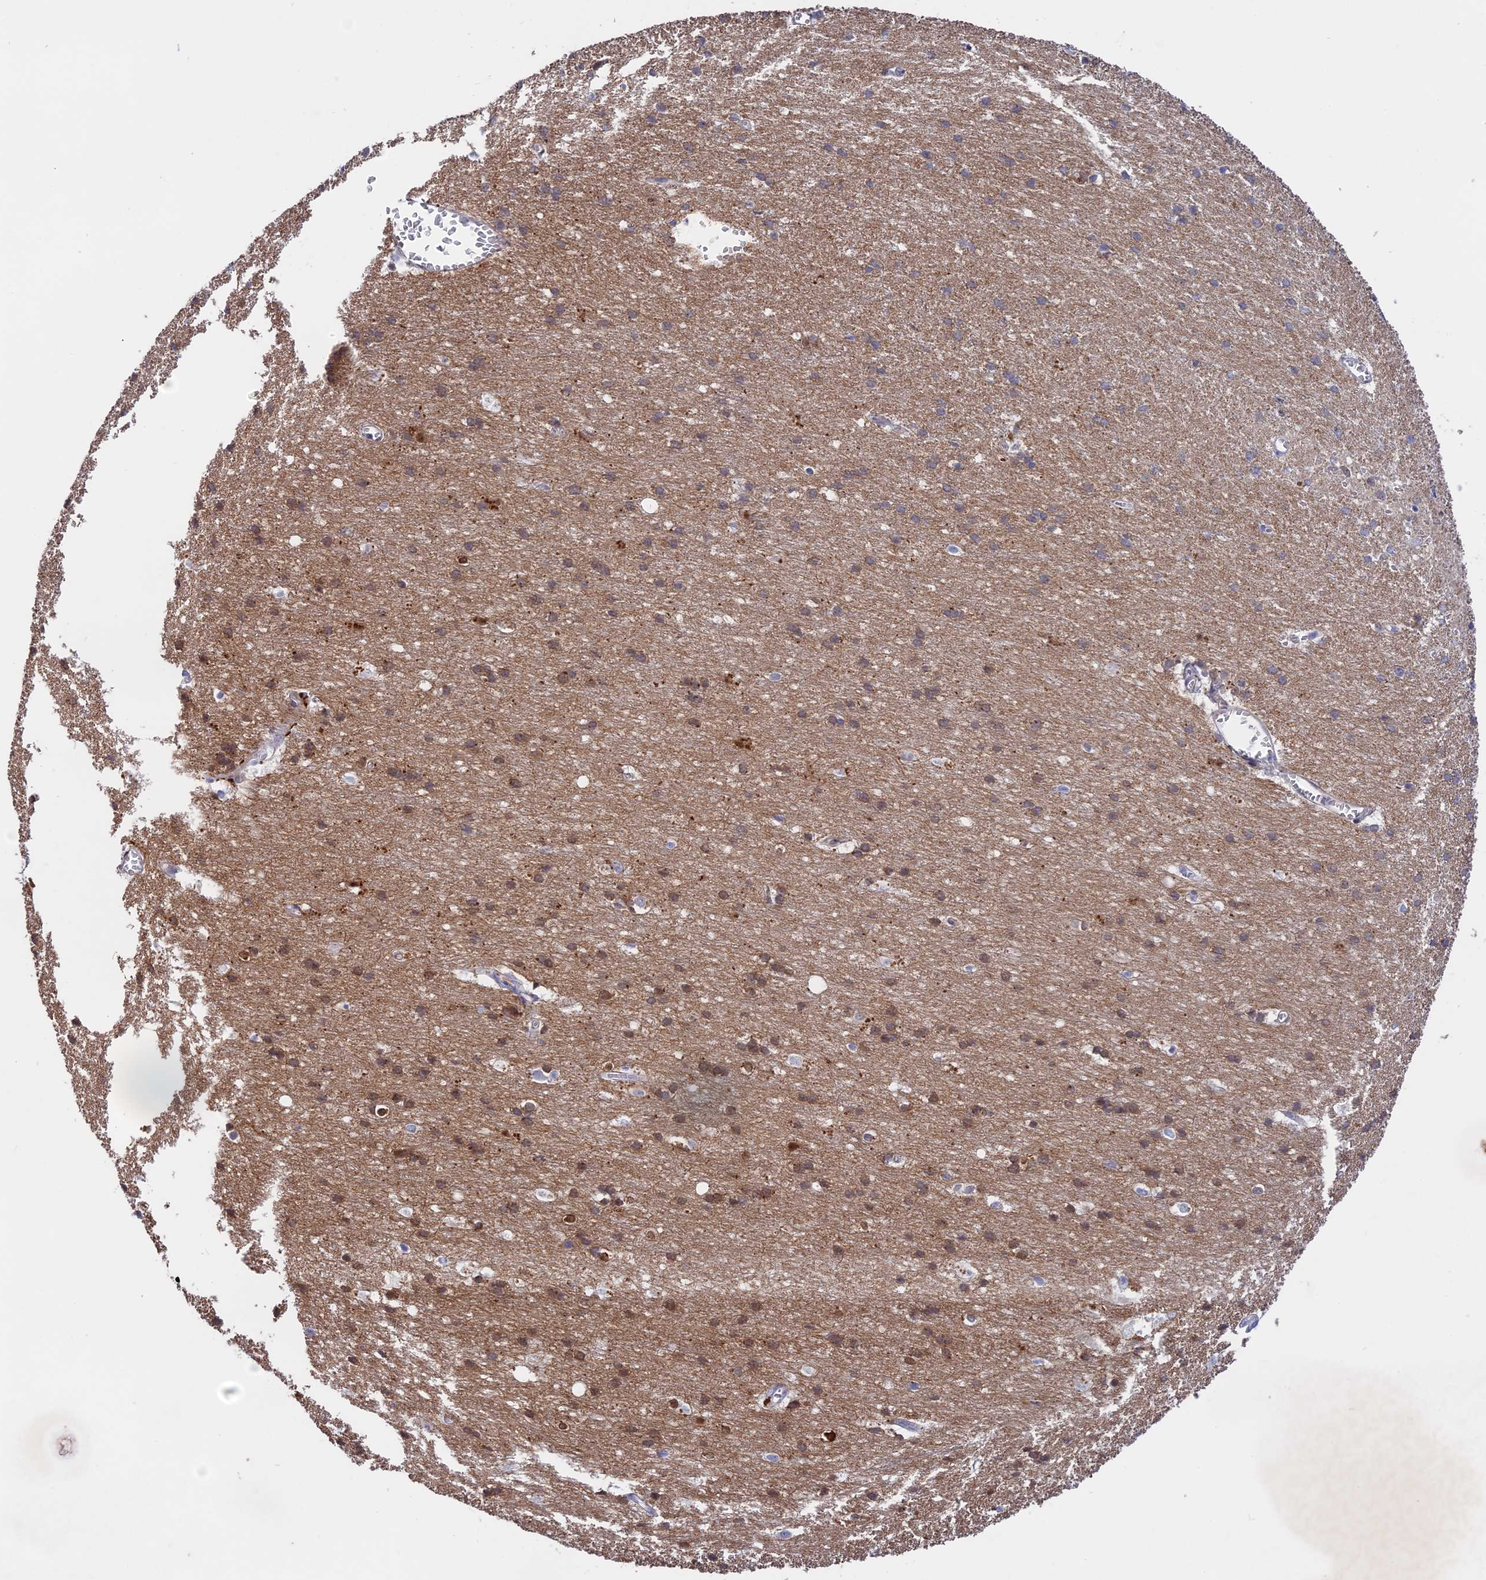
{"staining": {"intensity": "negative", "quantity": "none", "location": "none"}, "tissue": "cerebral cortex", "cell_type": "Endothelial cells", "image_type": "normal", "snomed": [{"axis": "morphology", "description": "Normal tissue, NOS"}, {"axis": "topography", "description": "Cerebral cortex"}], "caption": "Immunohistochemical staining of unremarkable cerebral cortex reveals no significant staining in endothelial cells. (DAB (3,3'-diaminobenzidine) IHC, high magnification).", "gene": "BTBD19", "patient": {"sex": "male", "age": 54}}